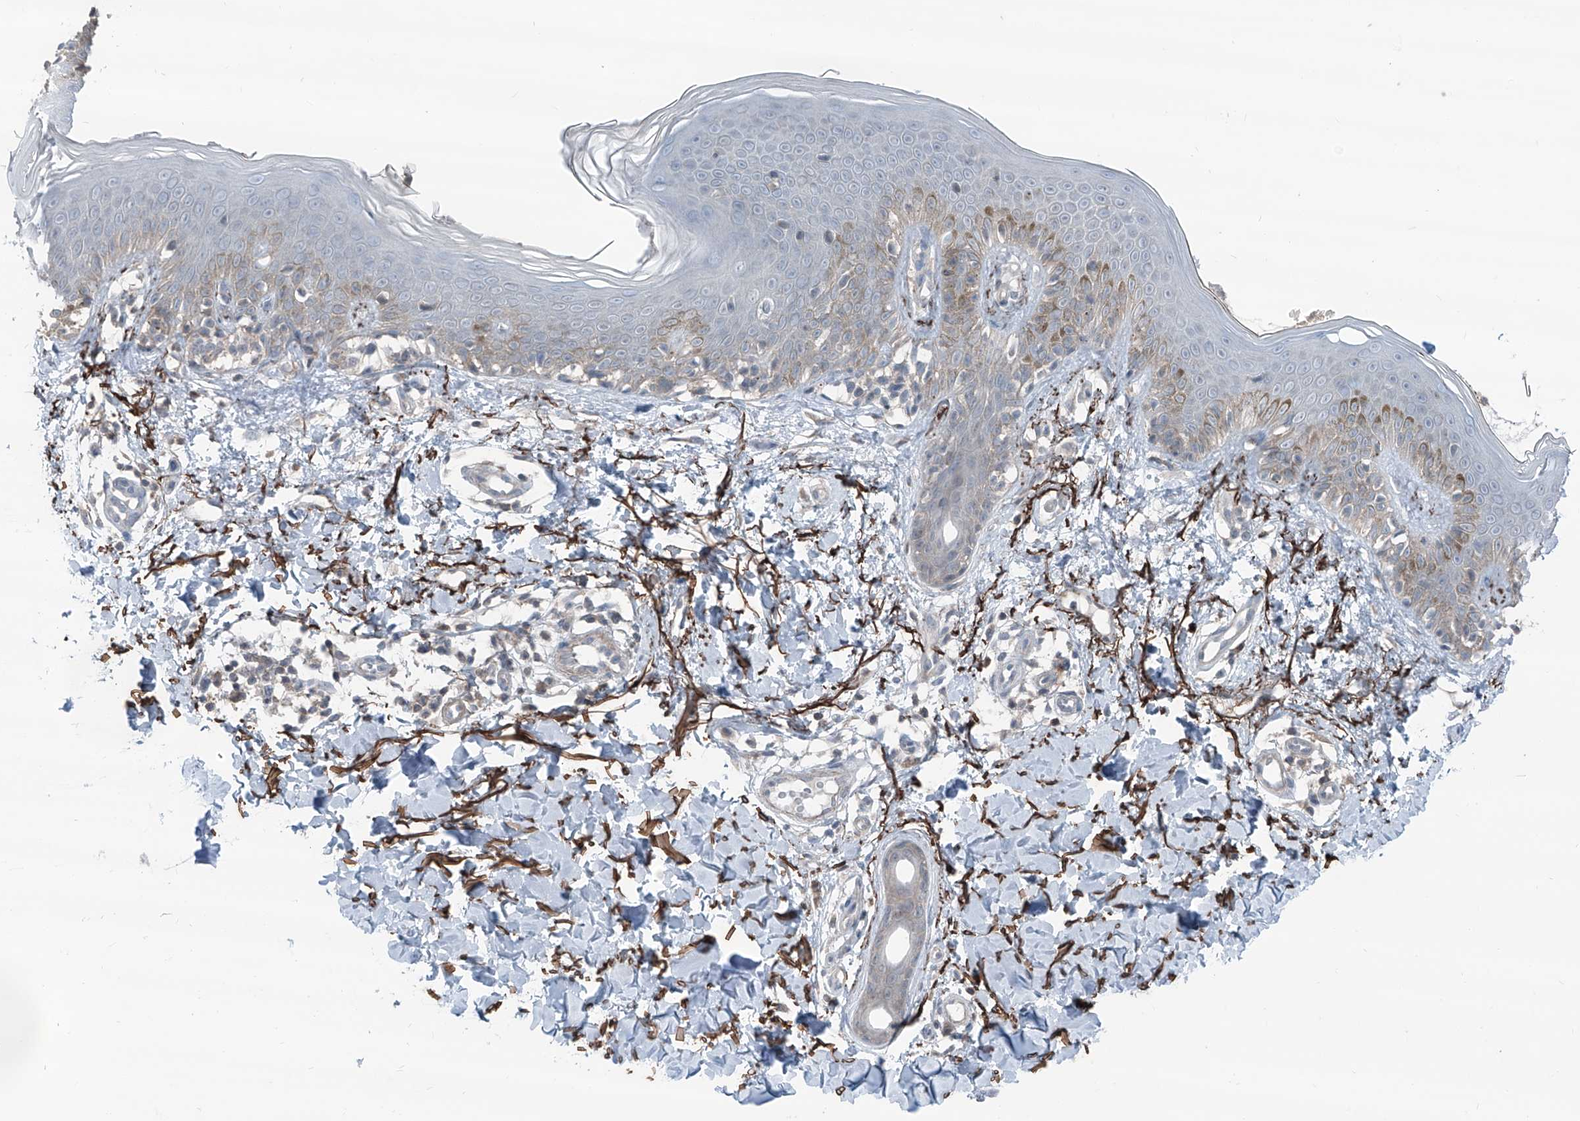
{"staining": {"intensity": "strong", "quantity": ">75%", "location": "cytoplasmic/membranous"}, "tissue": "skin", "cell_type": "Fibroblasts", "image_type": "normal", "snomed": [{"axis": "morphology", "description": "Normal tissue, NOS"}, {"axis": "topography", "description": "Skin"}], "caption": "Immunohistochemical staining of benign human skin demonstrates >75% levels of strong cytoplasmic/membranous protein positivity in approximately >75% of fibroblasts. (brown staining indicates protein expression, while blue staining denotes nuclei).", "gene": "HSPB11", "patient": {"sex": "male", "age": 37}}